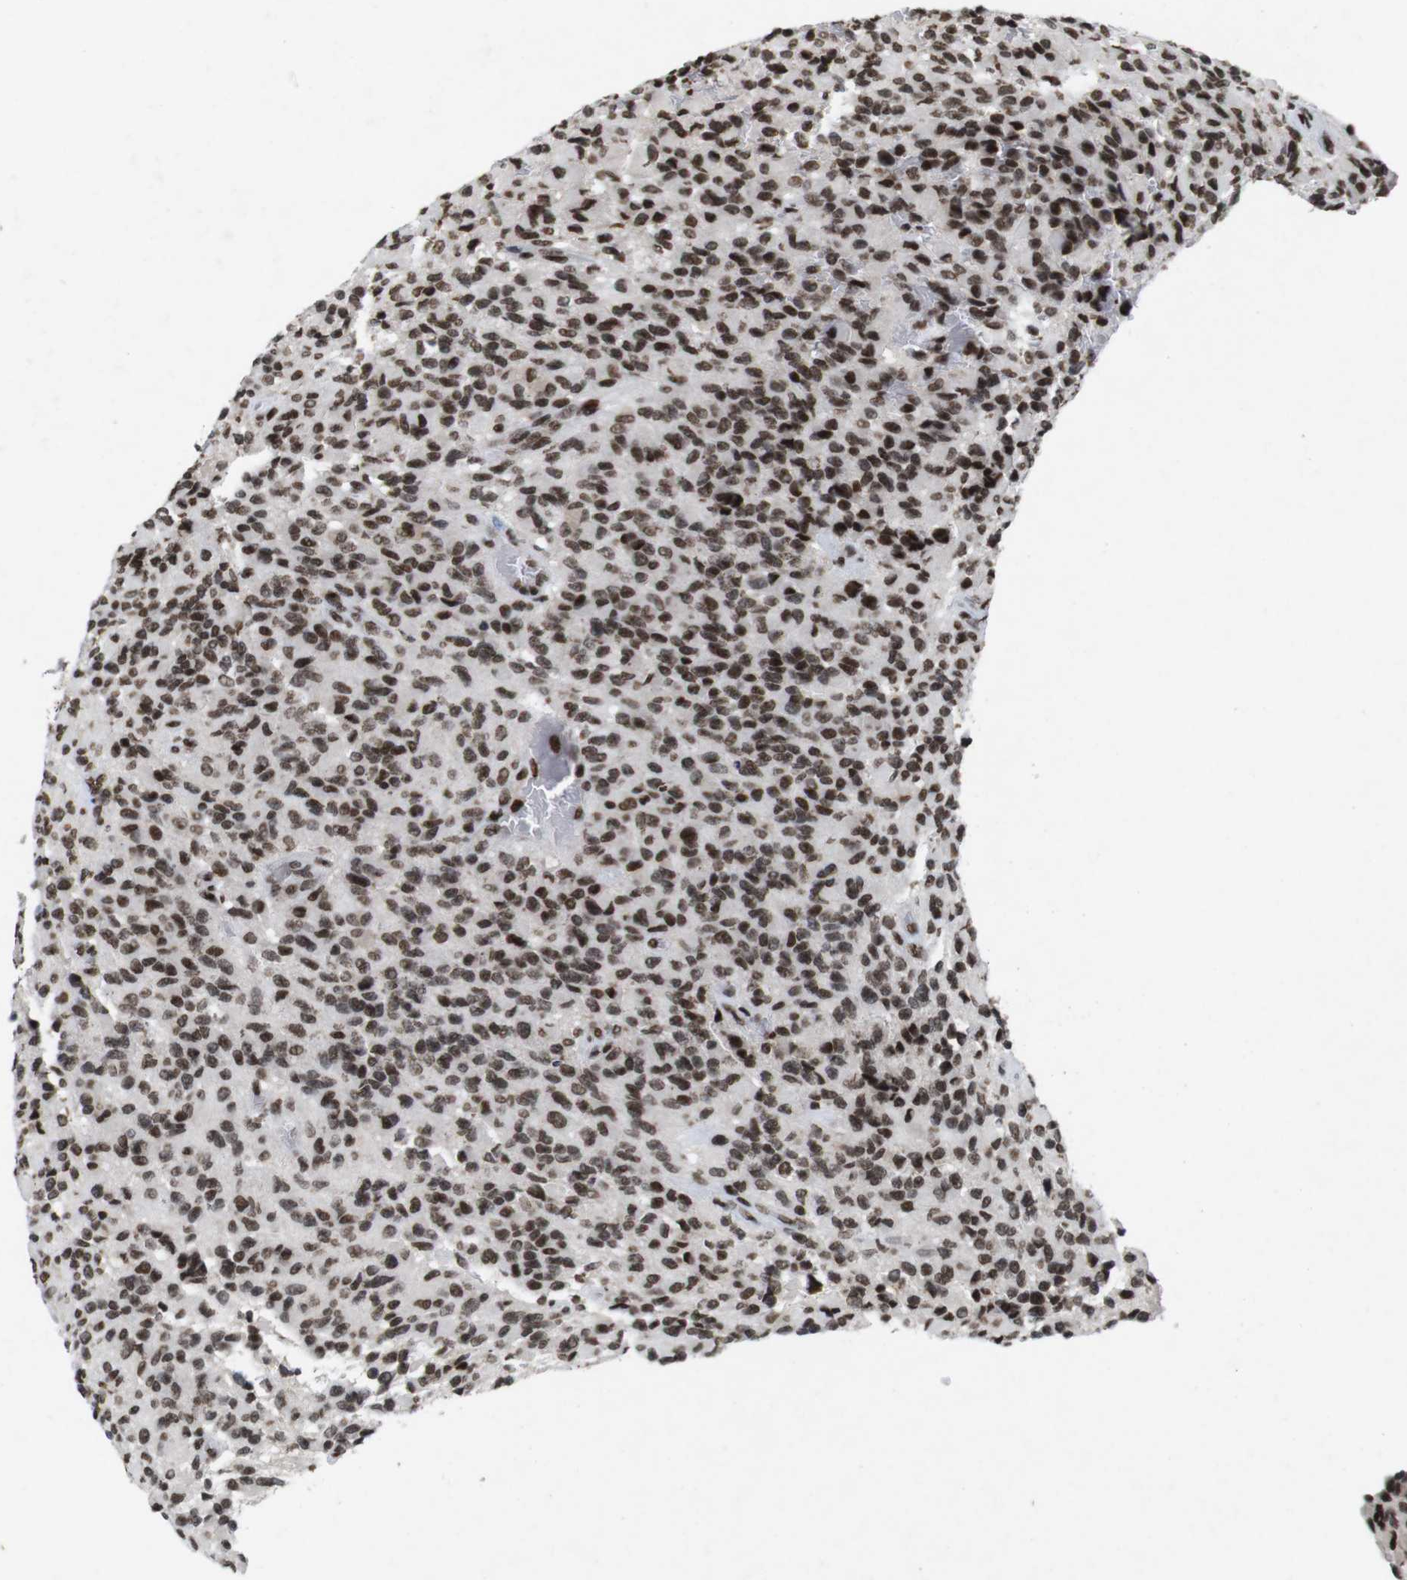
{"staining": {"intensity": "strong", "quantity": ">75%", "location": "nuclear"}, "tissue": "glioma", "cell_type": "Tumor cells", "image_type": "cancer", "snomed": [{"axis": "morphology", "description": "Glioma, malignant, High grade"}, {"axis": "topography", "description": "Brain"}], "caption": "High-grade glioma (malignant) stained for a protein exhibits strong nuclear positivity in tumor cells.", "gene": "MAGEH1", "patient": {"sex": "male", "age": 71}}